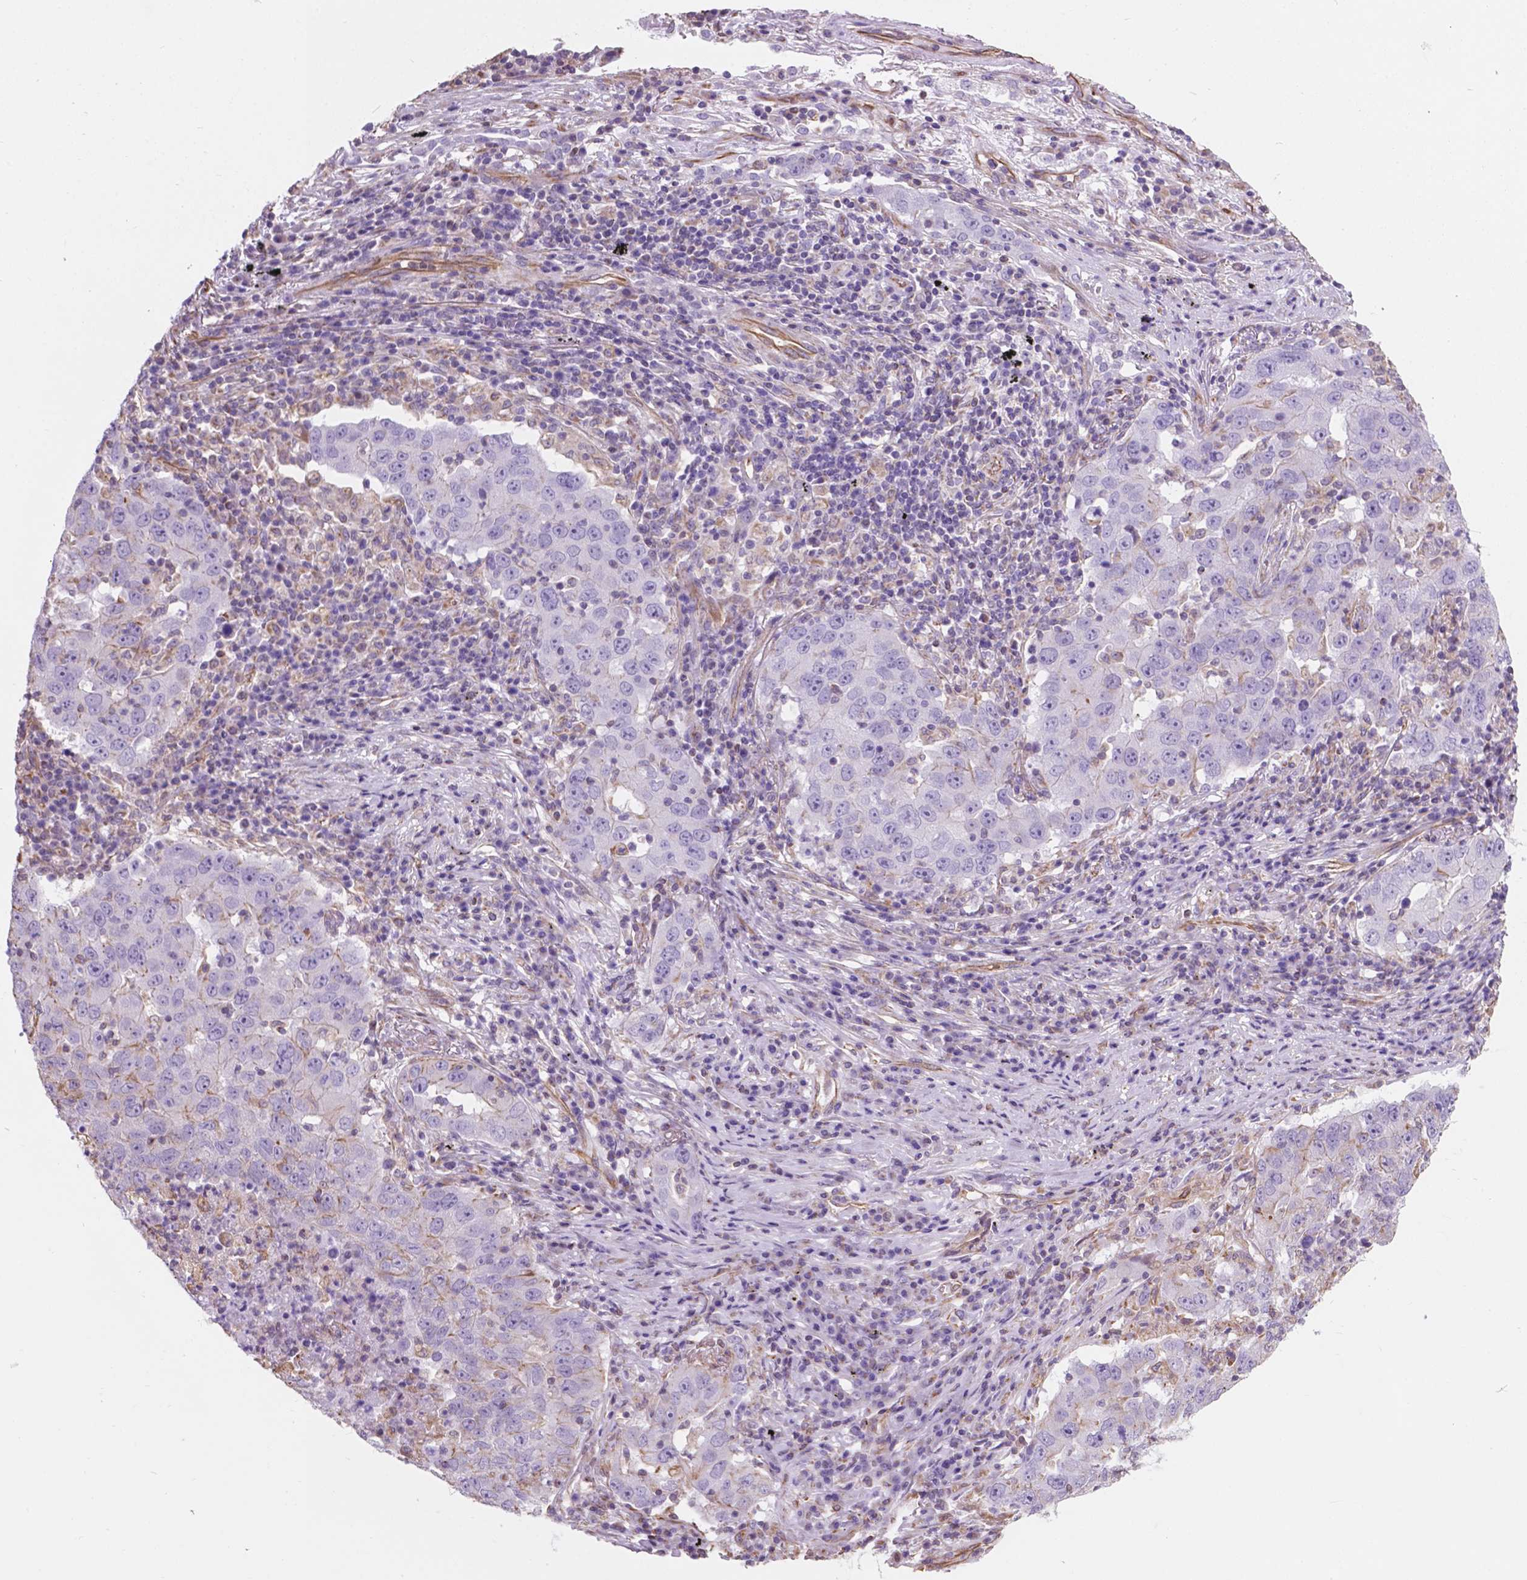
{"staining": {"intensity": "negative", "quantity": "none", "location": "none"}, "tissue": "lung cancer", "cell_type": "Tumor cells", "image_type": "cancer", "snomed": [{"axis": "morphology", "description": "Adenocarcinoma, NOS"}, {"axis": "topography", "description": "Lung"}], "caption": "Protein analysis of lung cancer (adenocarcinoma) shows no significant expression in tumor cells.", "gene": "AMOT", "patient": {"sex": "male", "age": 73}}